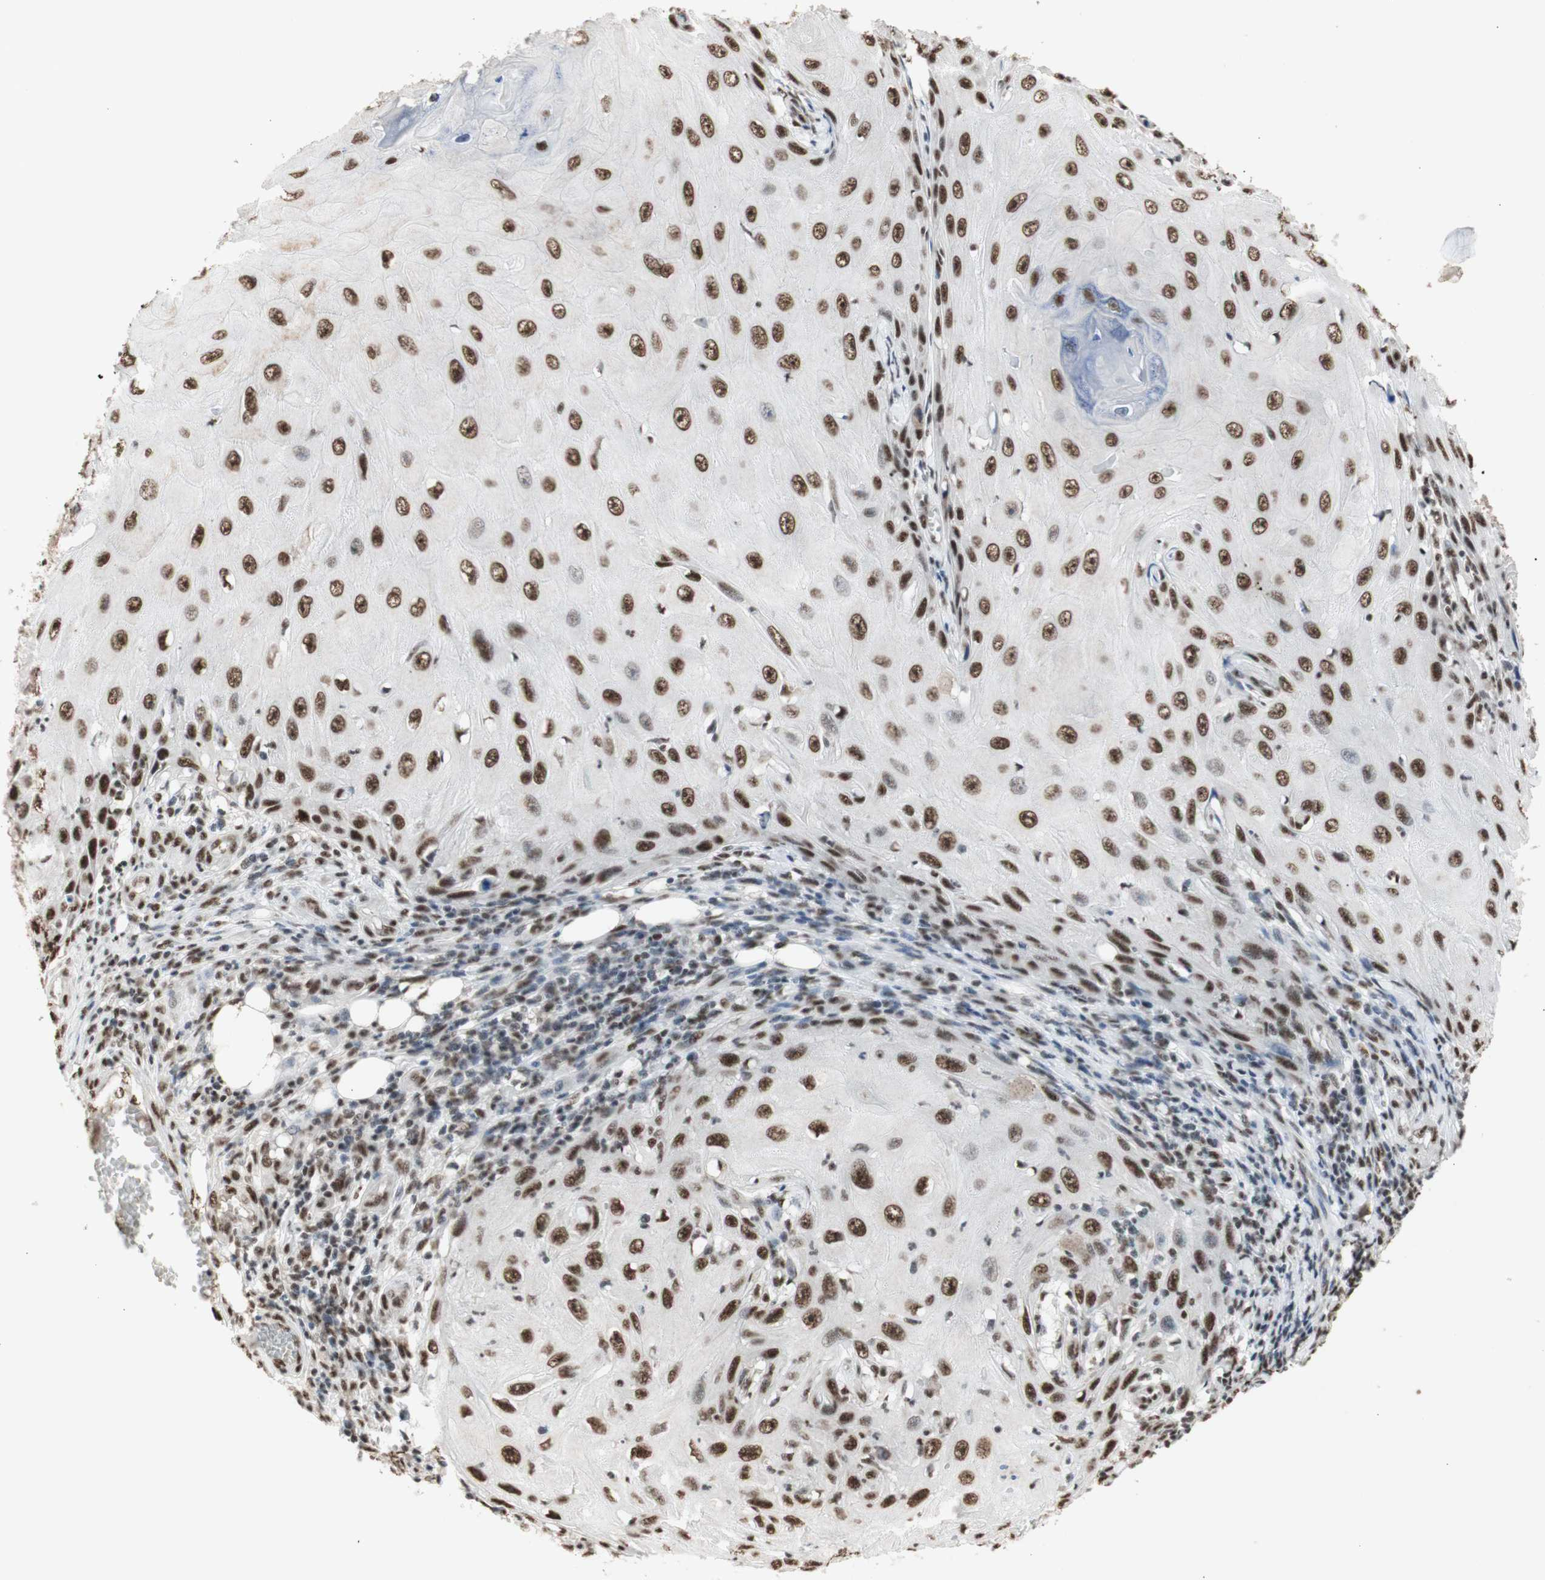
{"staining": {"intensity": "moderate", "quantity": ">75%", "location": "nuclear"}, "tissue": "skin cancer", "cell_type": "Tumor cells", "image_type": "cancer", "snomed": [{"axis": "morphology", "description": "Squamous cell carcinoma, NOS"}, {"axis": "topography", "description": "Skin"}], "caption": "A micrograph of human squamous cell carcinoma (skin) stained for a protein exhibits moderate nuclear brown staining in tumor cells.", "gene": "SNRPB", "patient": {"sex": "female", "age": 73}}